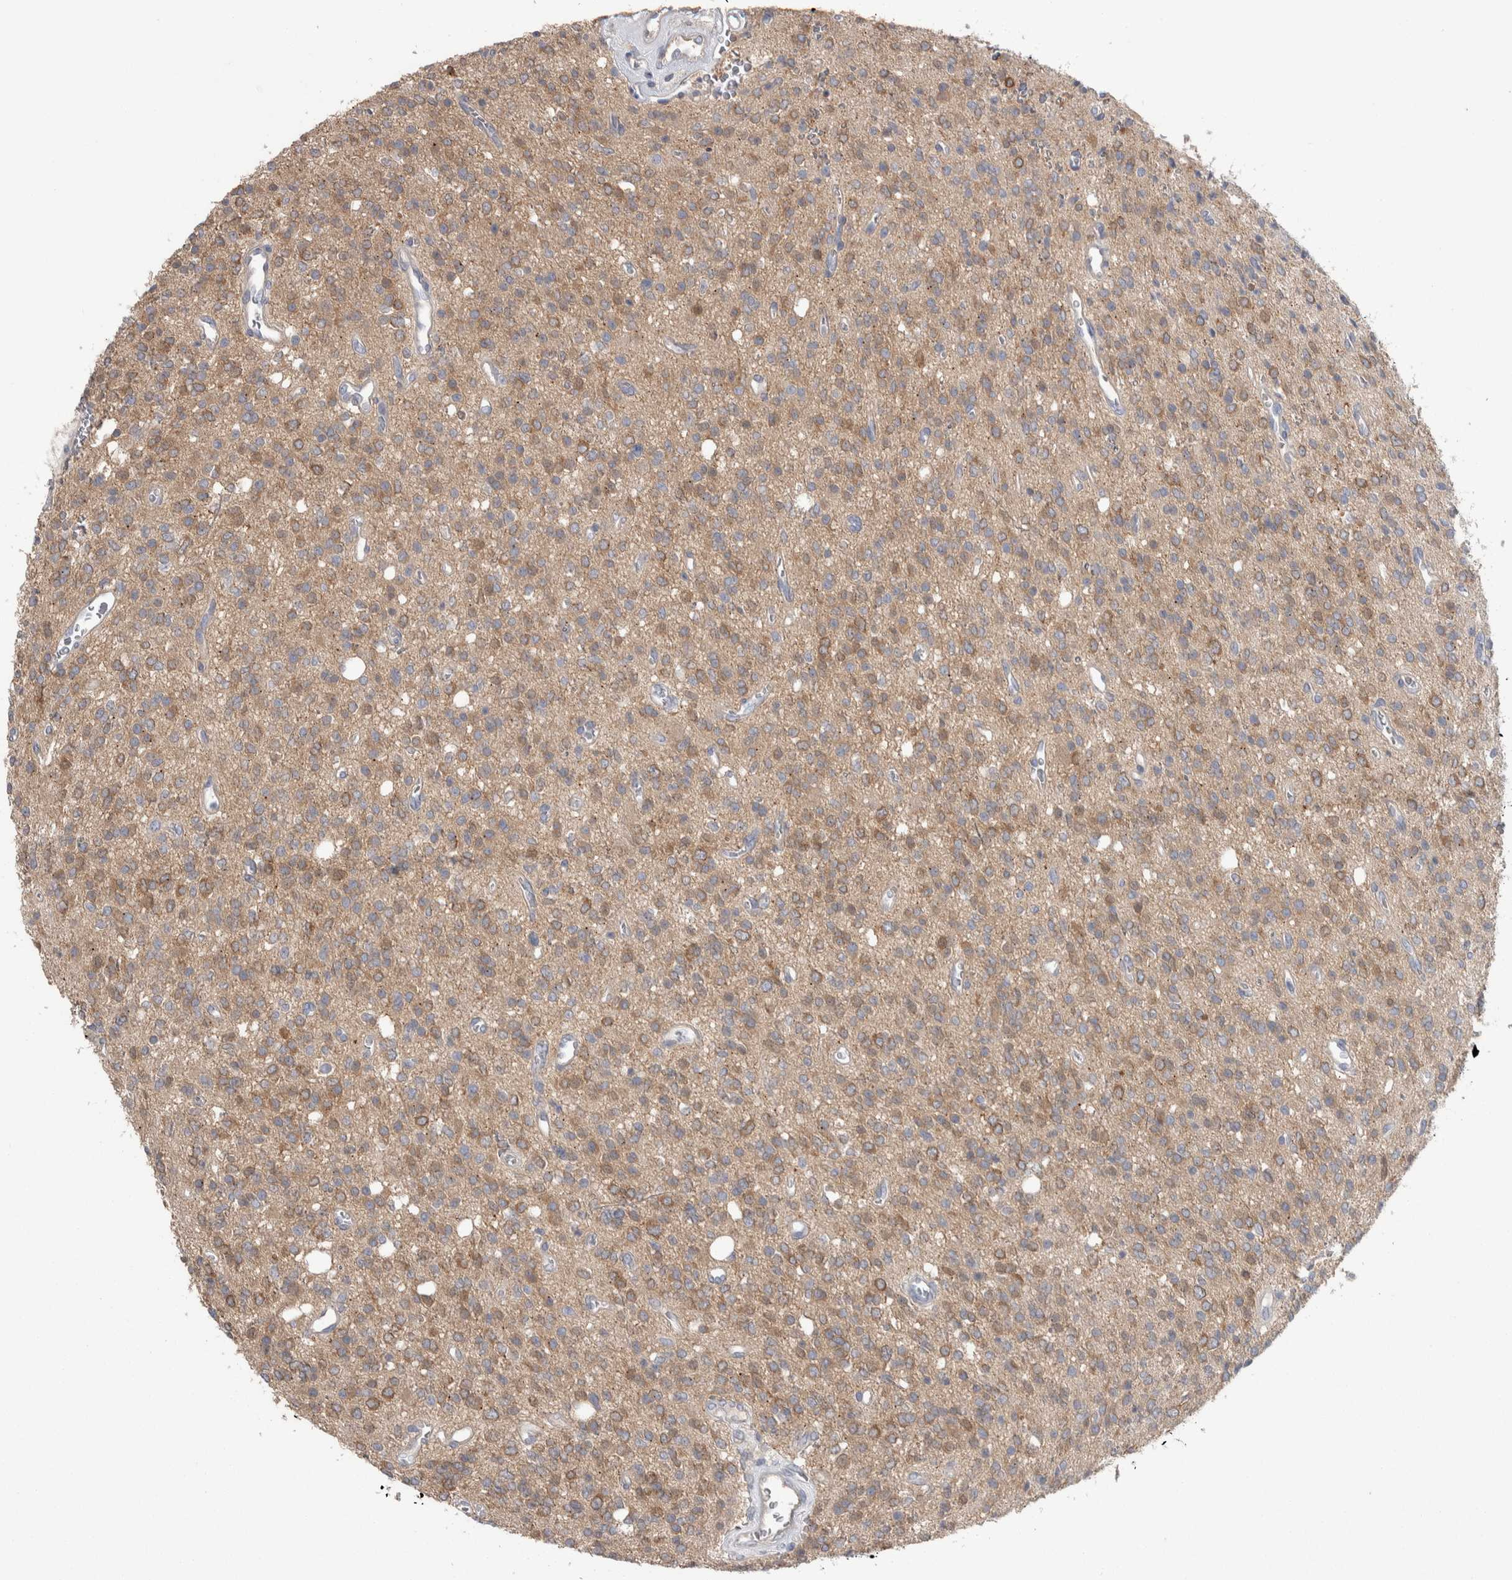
{"staining": {"intensity": "moderate", "quantity": ">75%", "location": "cytoplasmic/membranous"}, "tissue": "glioma", "cell_type": "Tumor cells", "image_type": "cancer", "snomed": [{"axis": "morphology", "description": "Glioma, malignant, High grade"}, {"axis": "topography", "description": "Brain"}], "caption": "Human glioma stained for a protein (brown) reveals moderate cytoplasmic/membranous positive positivity in about >75% of tumor cells.", "gene": "GPHN", "patient": {"sex": "male", "age": 34}}